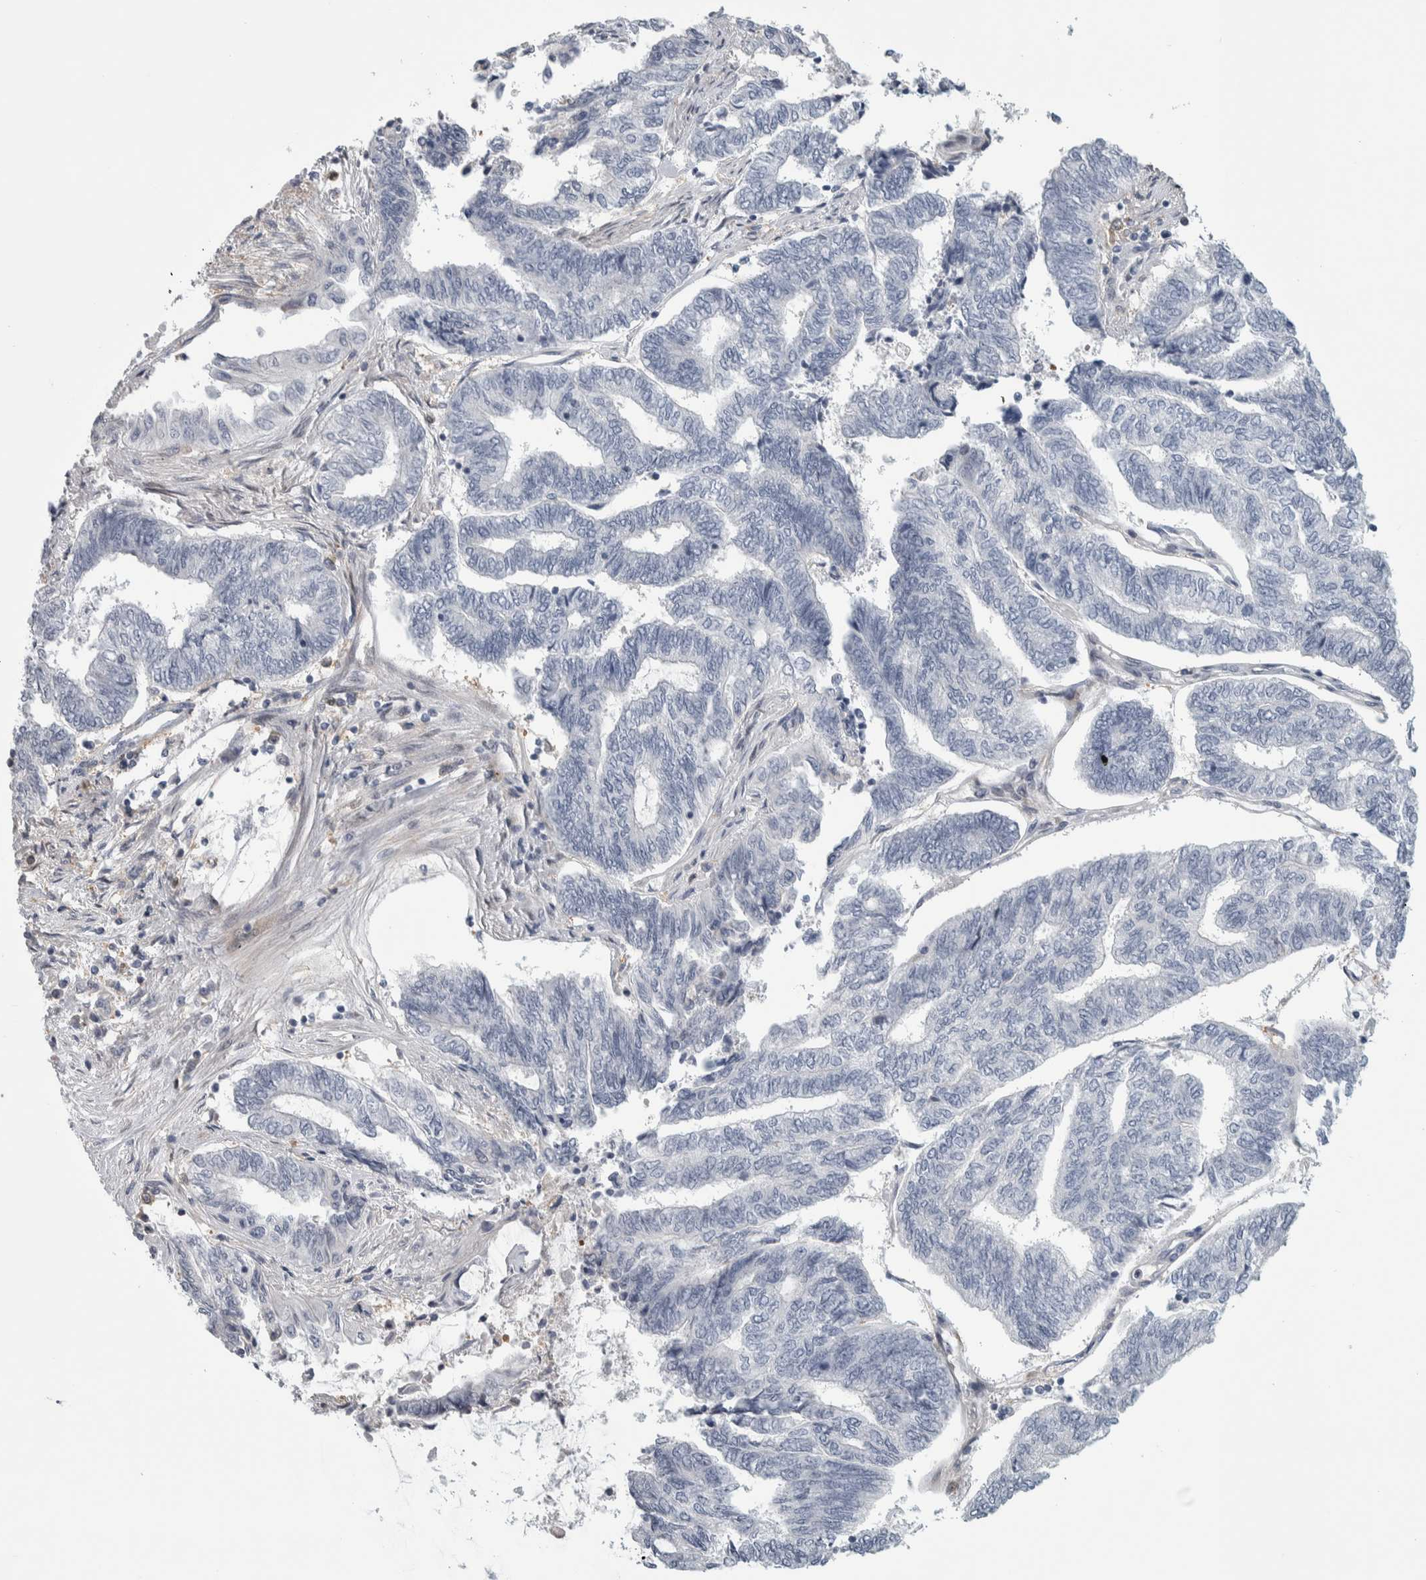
{"staining": {"intensity": "negative", "quantity": "none", "location": "none"}, "tissue": "endometrial cancer", "cell_type": "Tumor cells", "image_type": "cancer", "snomed": [{"axis": "morphology", "description": "Adenocarcinoma, NOS"}, {"axis": "topography", "description": "Uterus"}, {"axis": "topography", "description": "Endometrium"}], "caption": "Endometrial cancer (adenocarcinoma) was stained to show a protein in brown. There is no significant positivity in tumor cells. (Stains: DAB (3,3'-diaminobenzidine) IHC with hematoxylin counter stain, Microscopy: brightfield microscopy at high magnification).", "gene": "MSL1", "patient": {"sex": "female", "age": 70}}